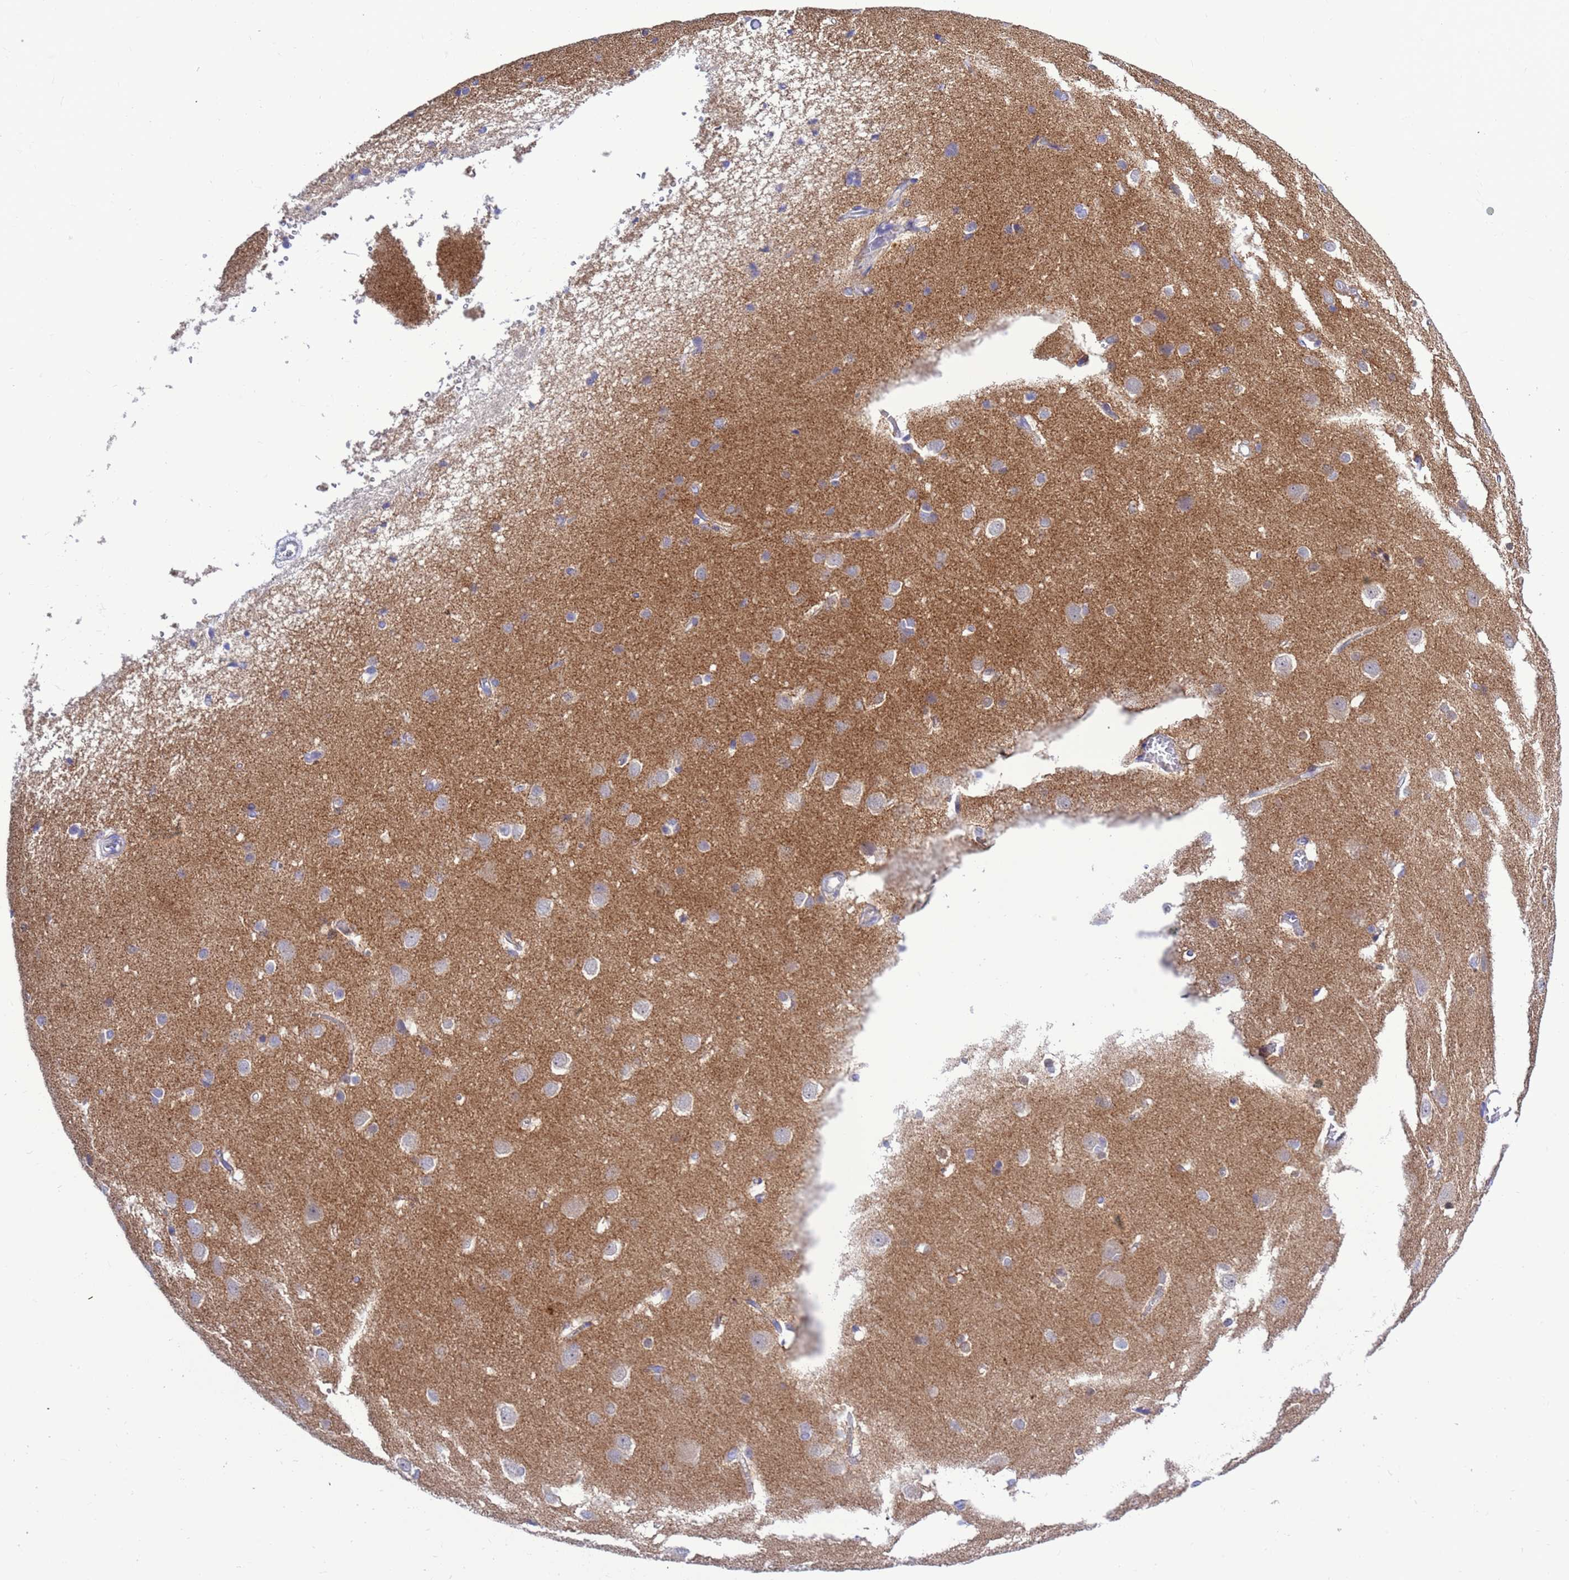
{"staining": {"intensity": "moderate", "quantity": "<25%", "location": "cytoplasmic/membranous"}, "tissue": "cerebral cortex", "cell_type": "Endothelial cells", "image_type": "normal", "snomed": [{"axis": "morphology", "description": "Normal tissue, NOS"}, {"axis": "topography", "description": "Cerebral cortex"}], "caption": "Endothelial cells reveal moderate cytoplasmic/membranous positivity in approximately <25% of cells in unremarkable cerebral cortex.", "gene": "FOXRED1", "patient": {"sex": "male", "age": 37}}